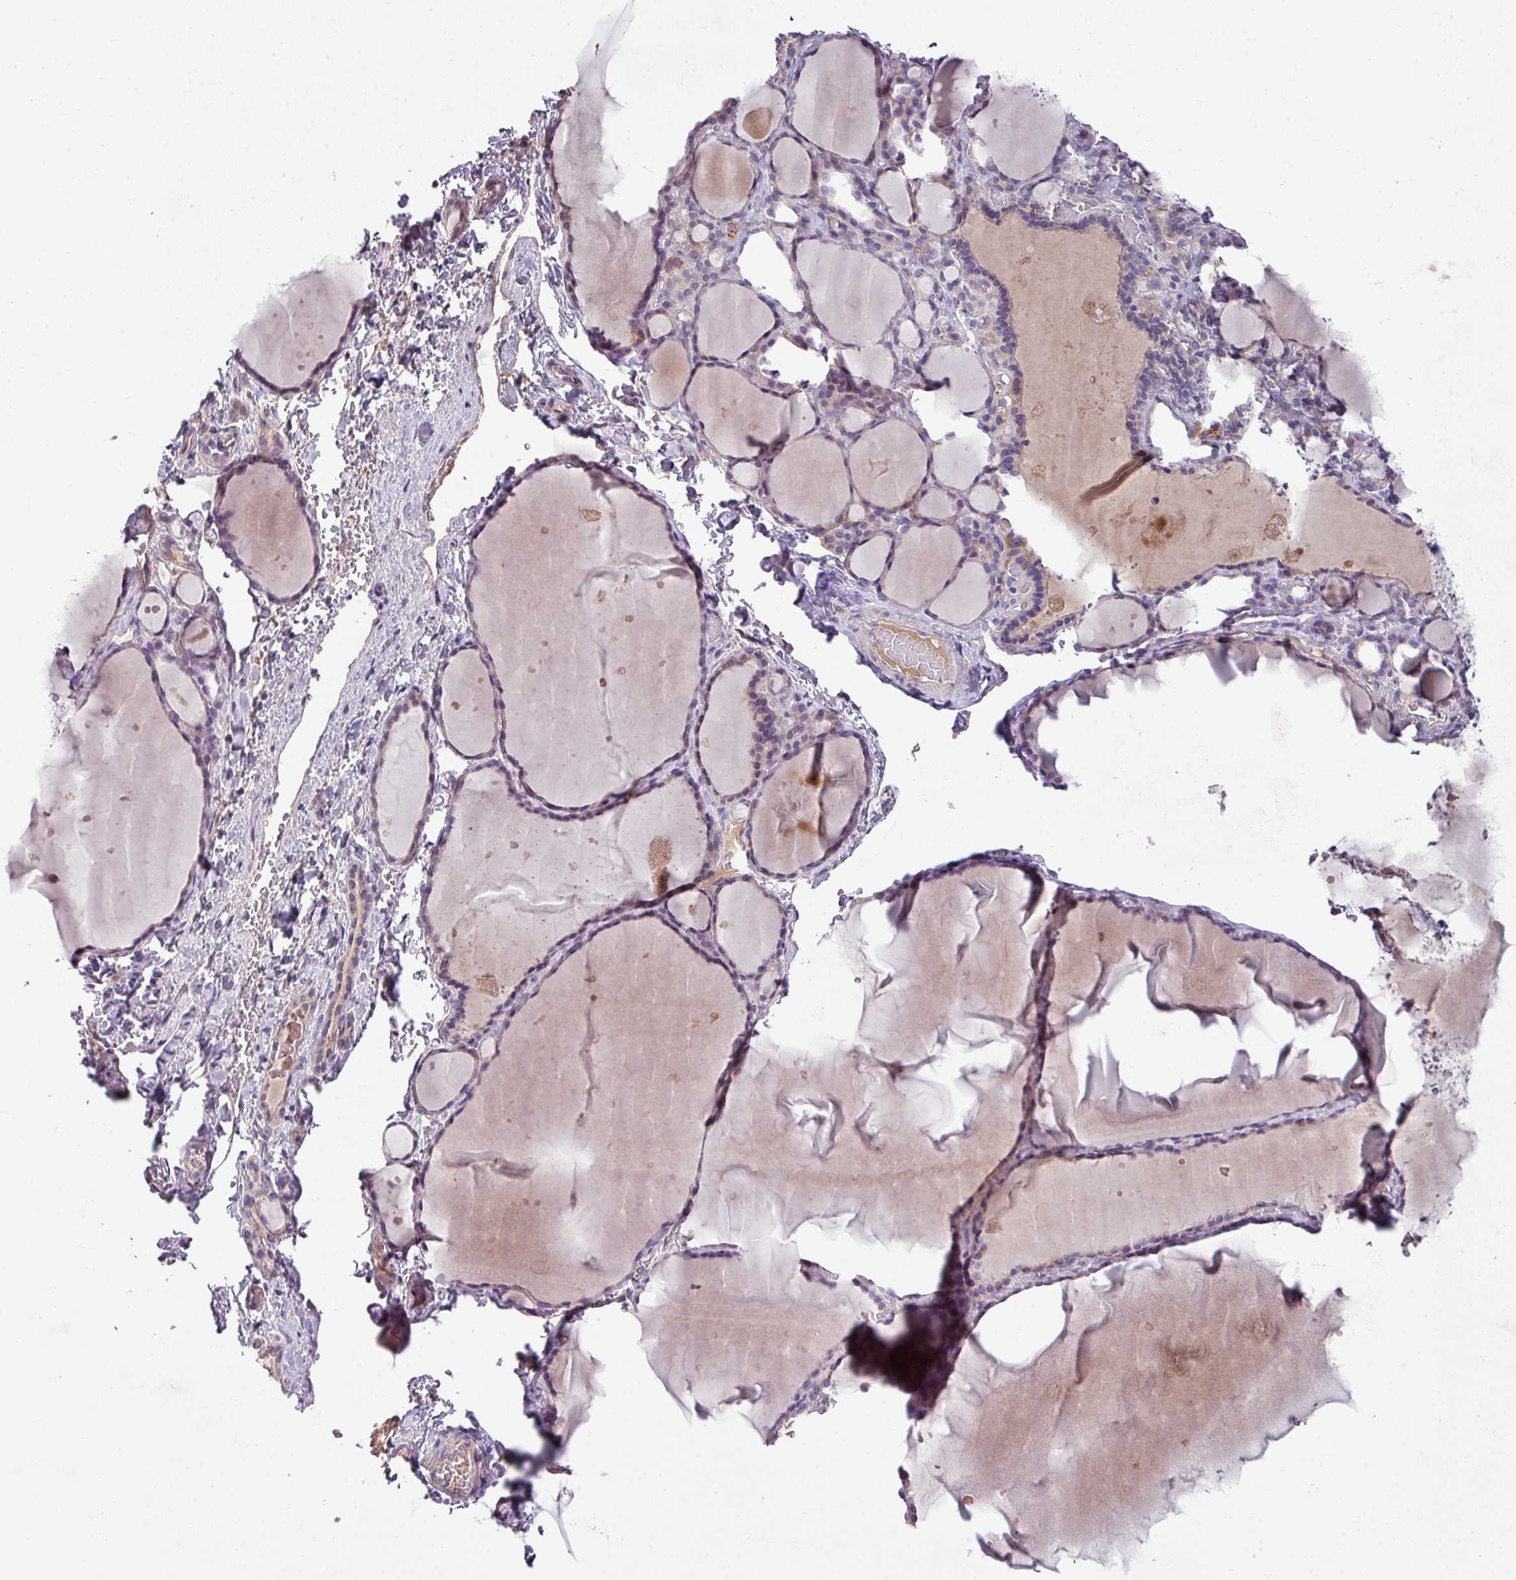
{"staining": {"intensity": "weak", "quantity": "25%-75%", "location": "cytoplasmic/membranous"}, "tissue": "thyroid gland", "cell_type": "Glandular cells", "image_type": "normal", "snomed": [{"axis": "morphology", "description": "Normal tissue, NOS"}, {"axis": "topography", "description": "Thyroid gland"}], "caption": "Brown immunohistochemical staining in normal thyroid gland reveals weak cytoplasmic/membranous expression in about 25%-75% of glandular cells.", "gene": "LRRC9", "patient": {"sex": "female", "age": 49}}